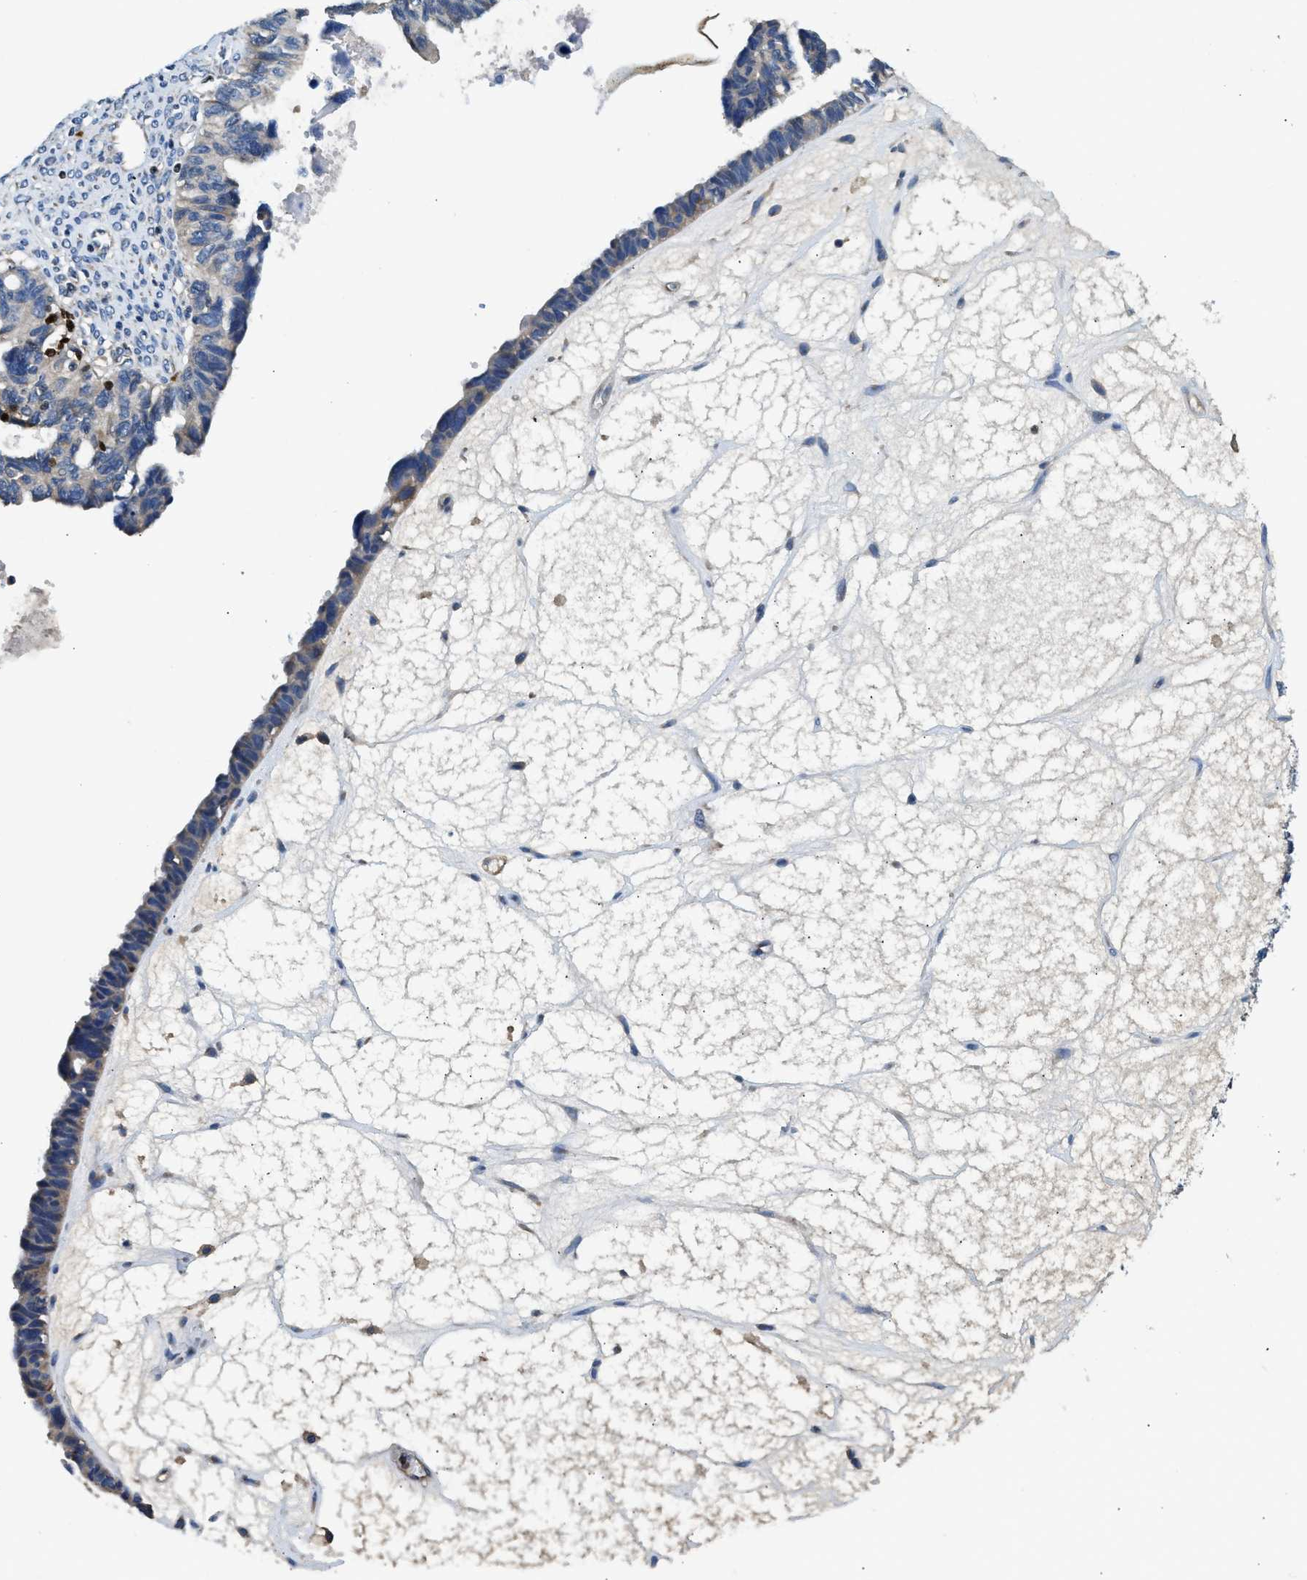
{"staining": {"intensity": "weak", "quantity": "<25%", "location": "cytoplasmic/membranous"}, "tissue": "ovarian cancer", "cell_type": "Tumor cells", "image_type": "cancer", "snomed": [{"axis": "morphology", "description": "Cystadenocarcinoma, serous, NOS"}, {"axis": "topography", "description": "Ovary"}], "caption": "Human serous cystadenocarcinoma (ovarian) stained for a protein using immunohistochemistry exhibits no staining in tumor cells.", "gene": "TOX", "patient": {"sex": "female", "age": 79}}